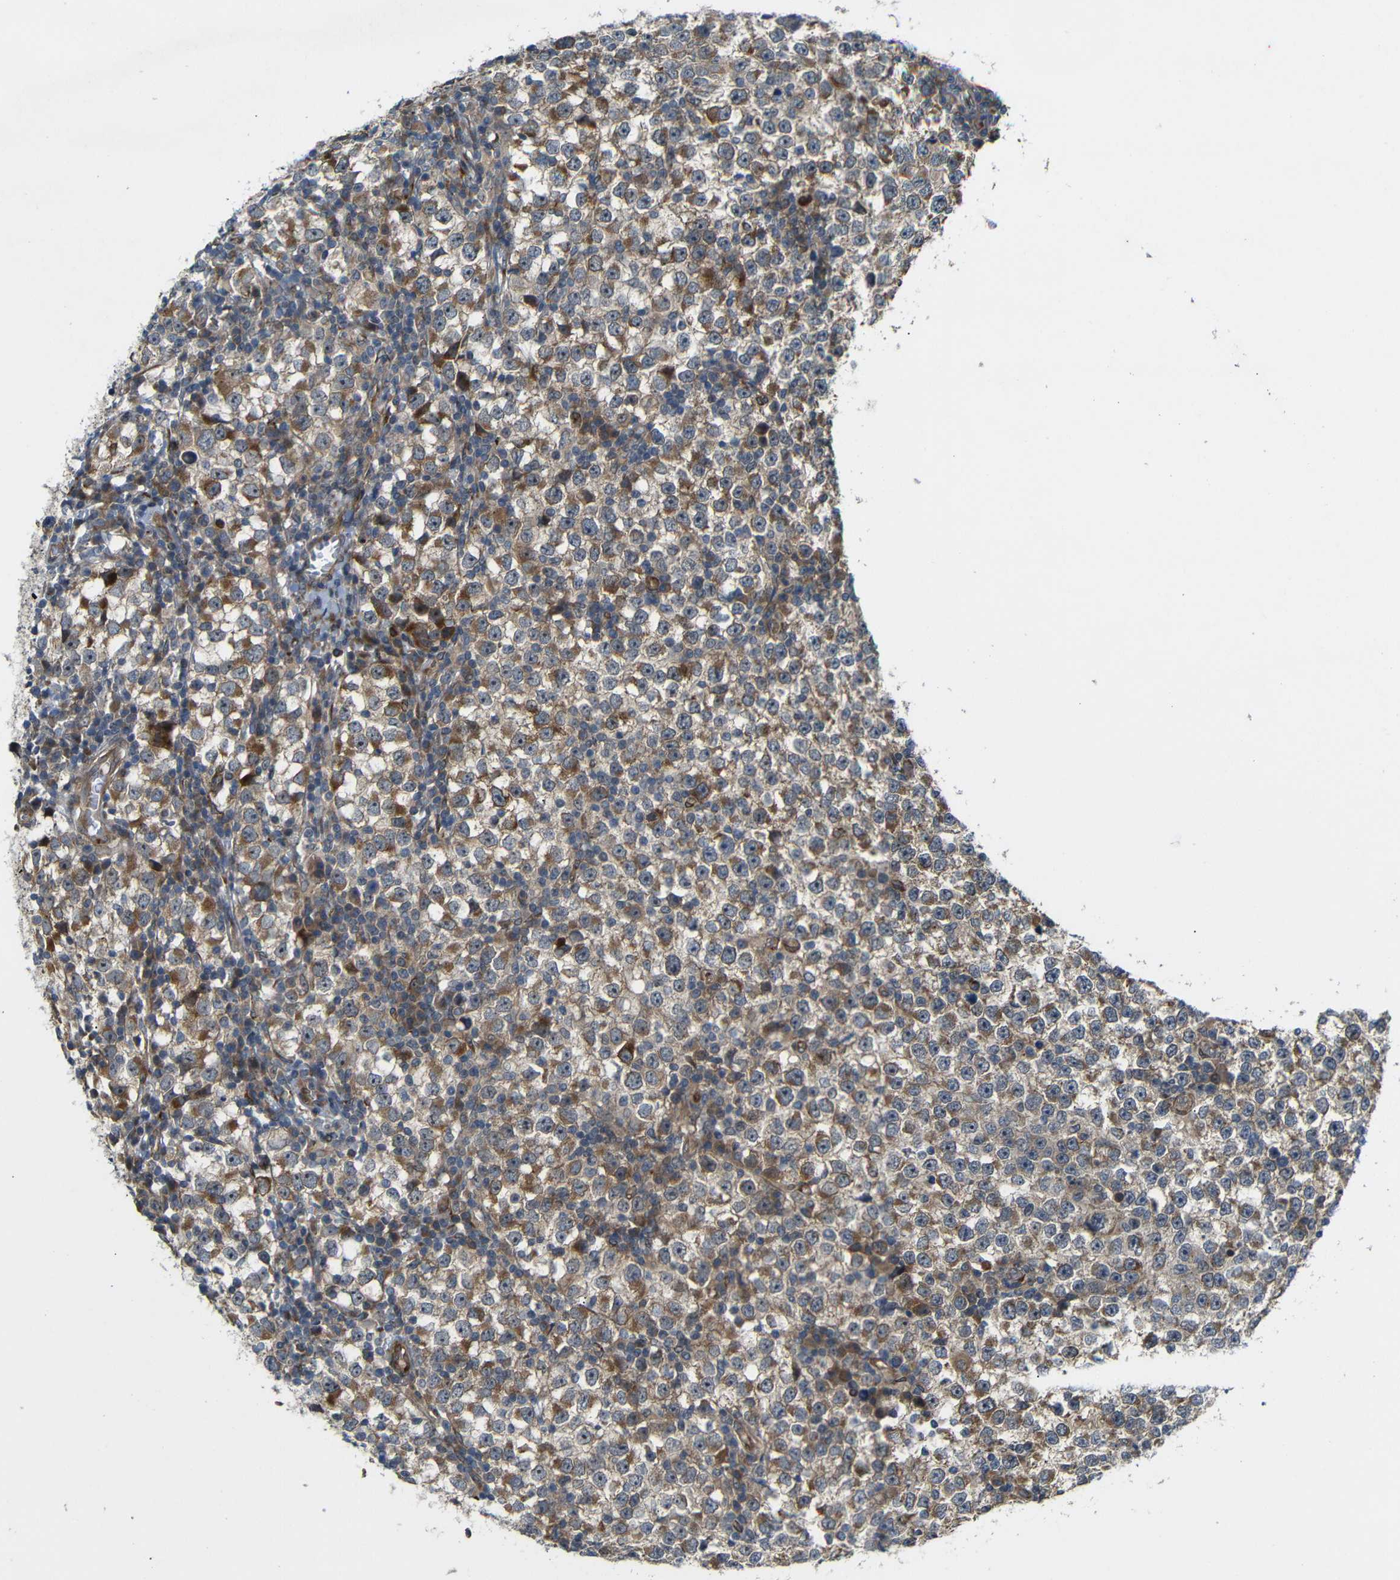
{"staining": {"intensity": "moderate", "quantity": ">75%", "location": "cytoplasmic/membranous"}, "tissue": "testis cancer", "cell_type": "Tumor cells", "image_type": "cancer", "snomed": [{"axis": "morphology", "description": "Seminoma, NOS"}, {"axis": "topography", "description": "Testis"}], "caption": "Testis cancer (seminoma) stained with a protein marker exhibits moderate staining in tumor cells.", "gene": "P3H2", "patient": {"sex": "male", "age": 65}}